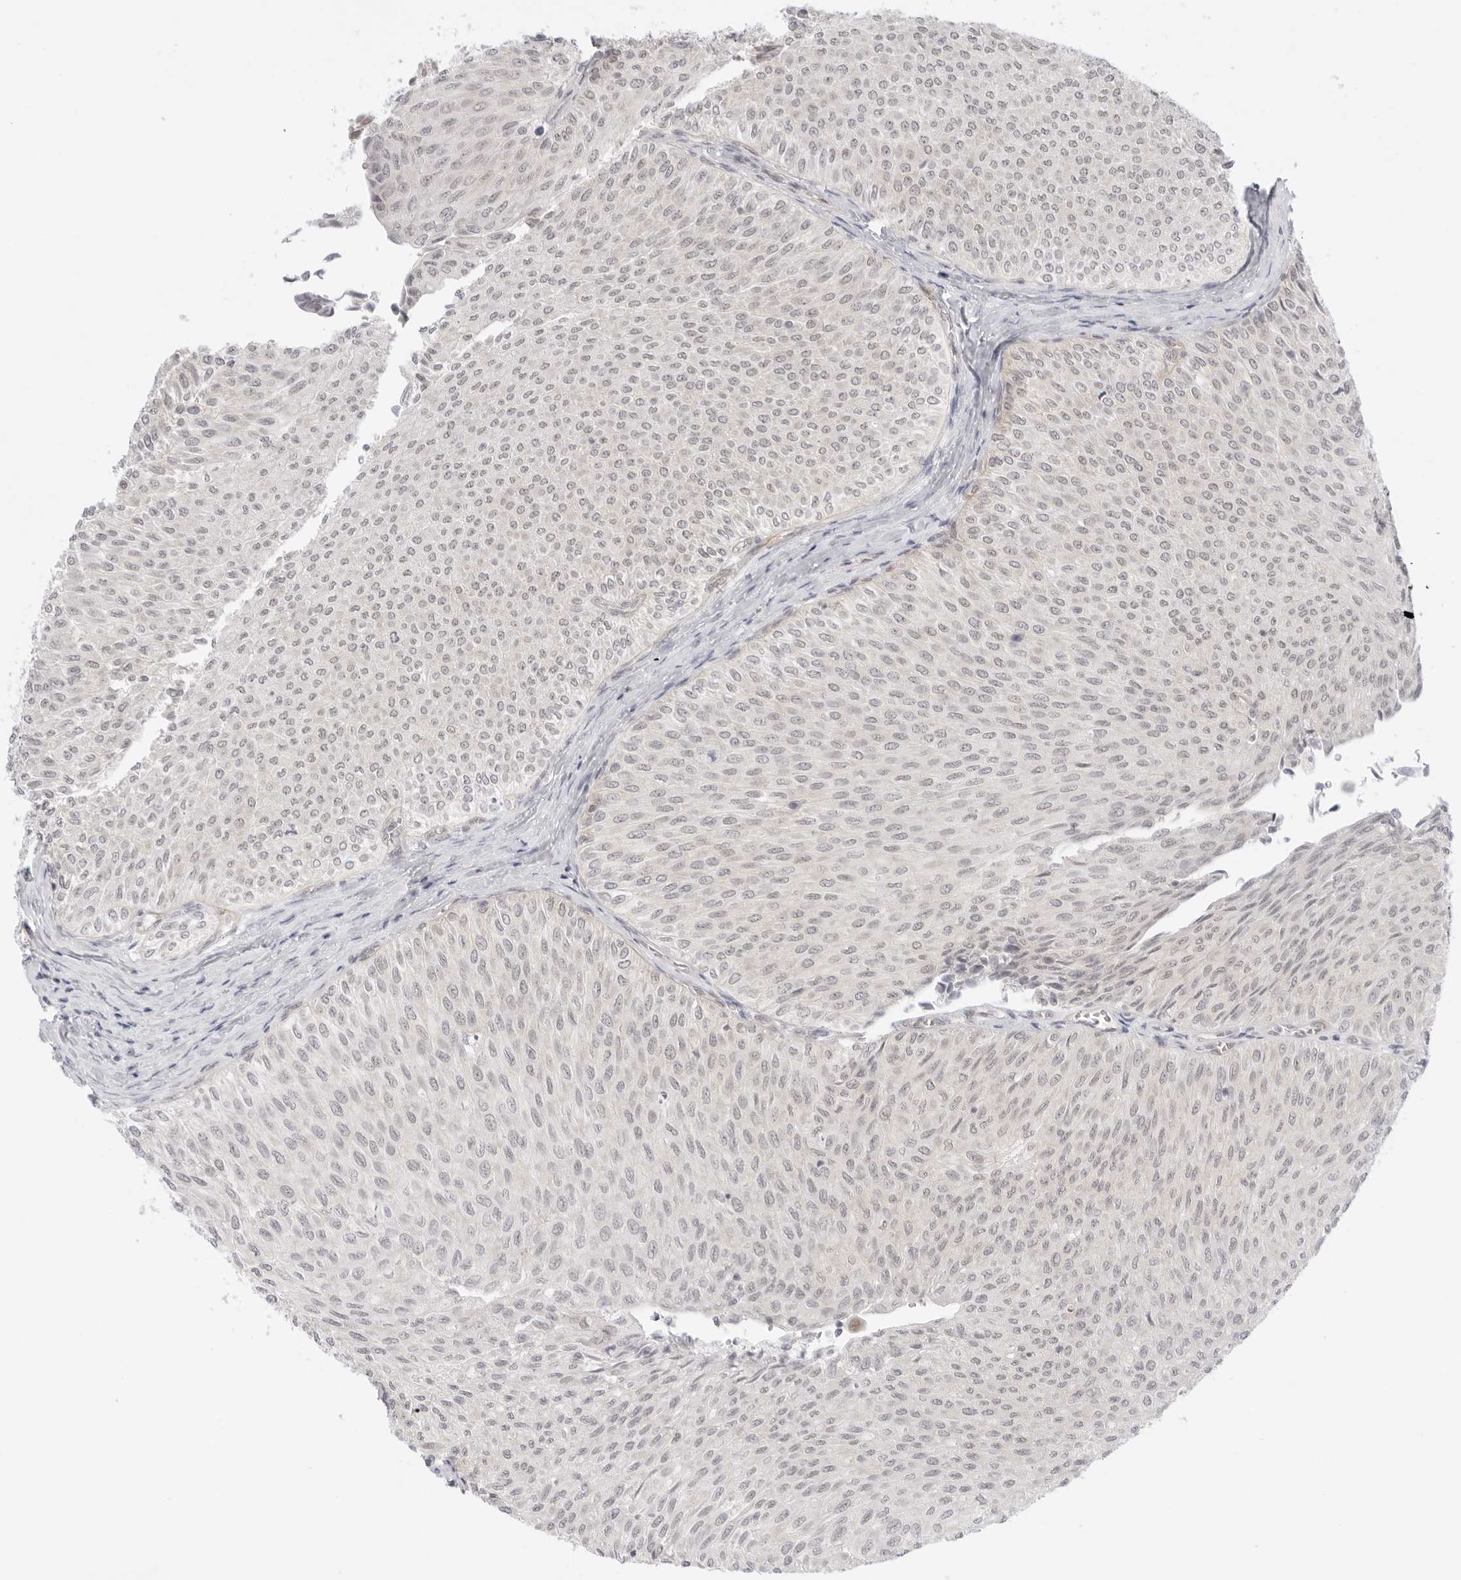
{"staining": {"intensity": "weak", "quantity": "25%-75%", "location": "nuclear"}, "tissue": "urothelial cancer", "cell_type": "Tumor cells", "image_type": "cancer", "snomed": [{"axis": "morphology", "description": "Urothelial carcinoma, Low grade"}, {"axis": "topography", "description": "Urinary bladder"}], "caption": "Immunohistochemical staining of urothelial cancer displays low levels of weak nuclear protein expression in about 25%-75% of tumor cells.", "gene": "MED18", "patient": {"sex": "male", "age": 78}}